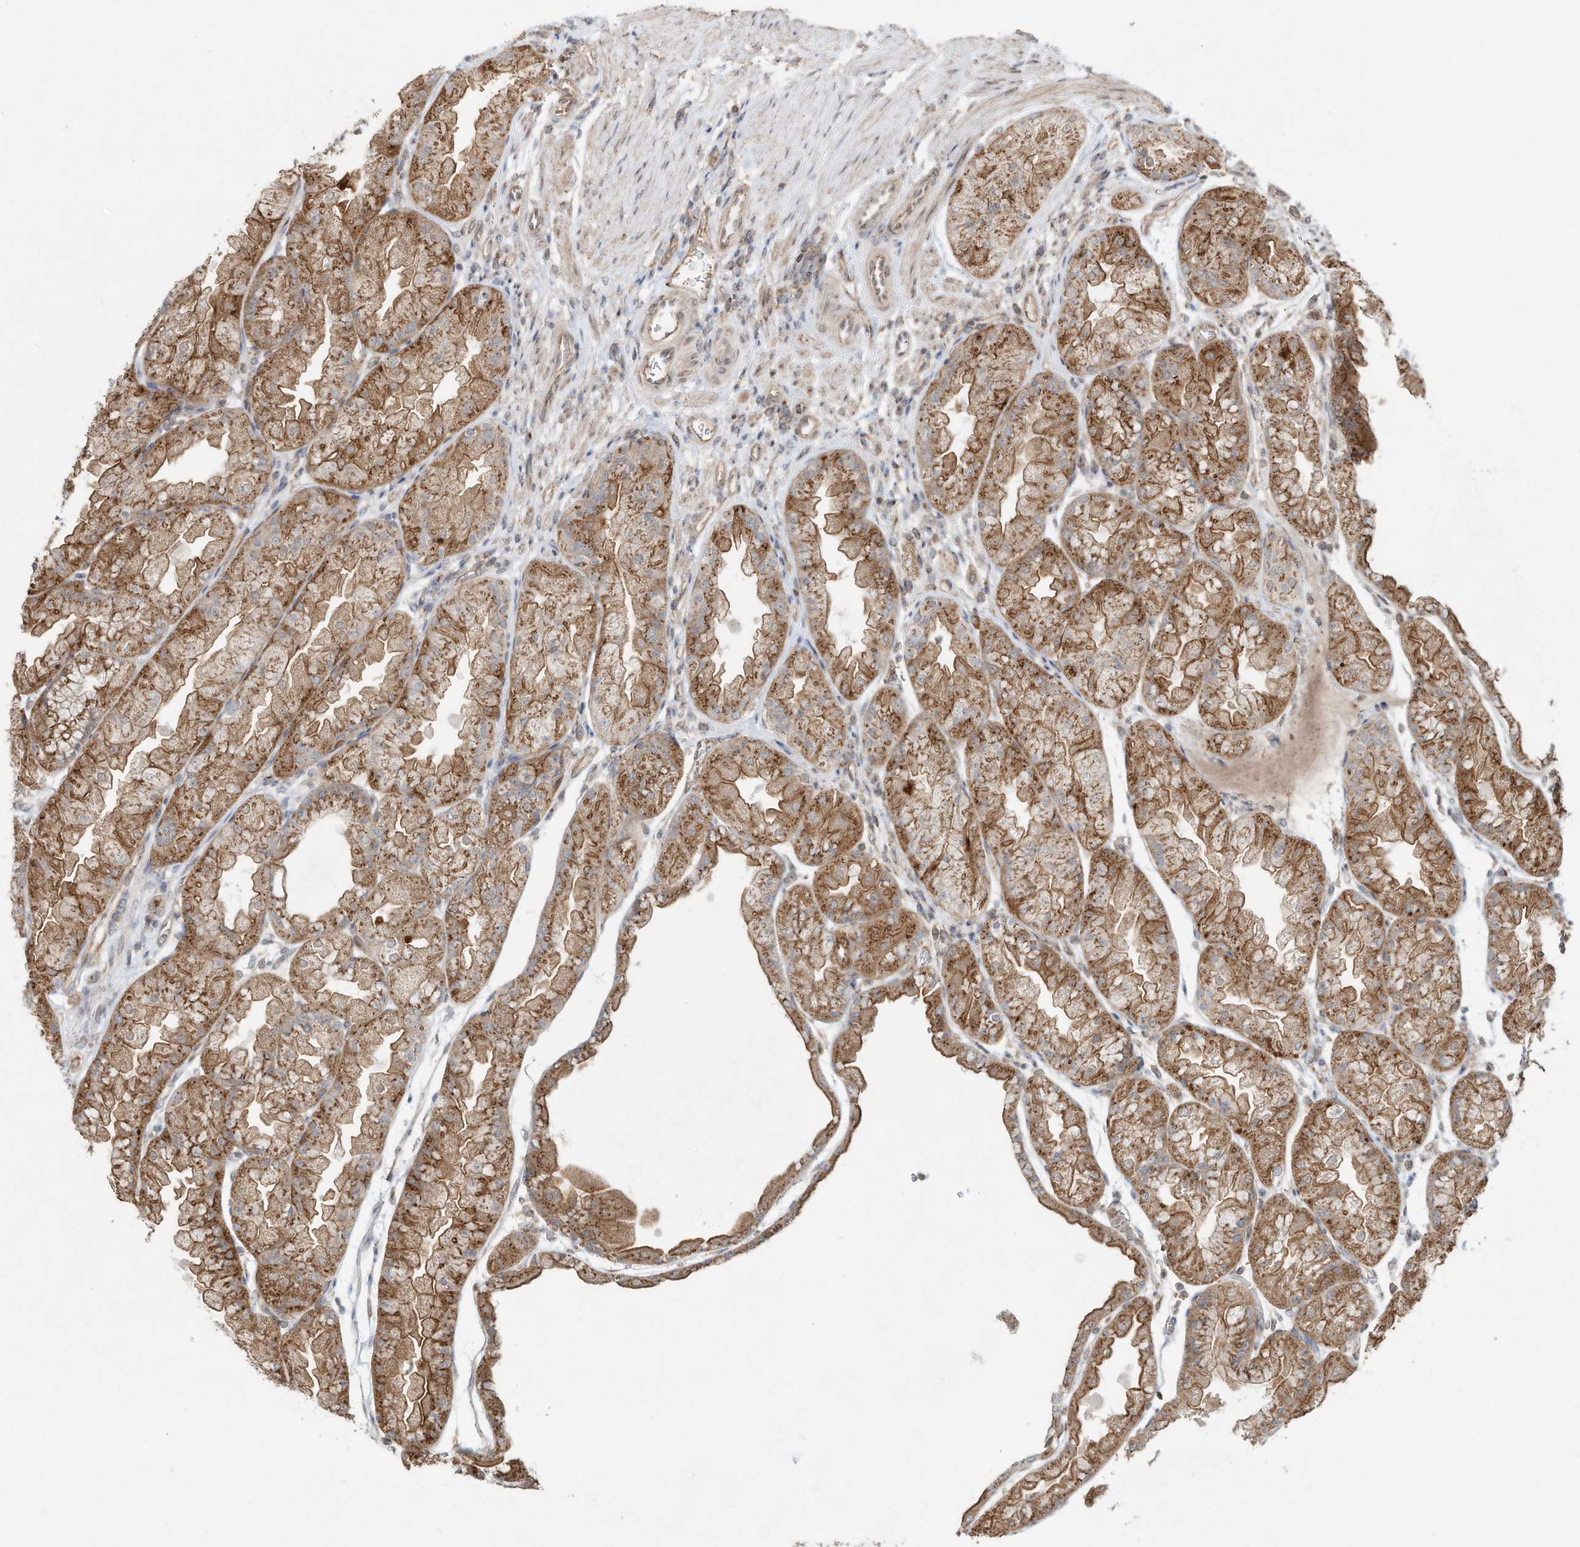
{"staining": {"intensity": "strong", "quantity": ">75%", "location": "cytoplasmic/membranous"}, "tissue": "stomach", "cell_type": "Glandular cells", "image_type": "normal", "snomed": [{"axis": "morphology", "description": "Normal tissue, NOS"}, {"axis": "topography", "description": "Stomach, upper"}], "caption": "Stomach stained with DAB (3,3'-diaminobenzidine) IHC demonstrates high levels of strong cytoplasmic/membranous staining in about >75% of glandular cells. (DAB IHC, brown staining for protein, blue staining for nuclei).", "gene": "CUX1", "patient": {"sex": "male", "age": 47}}